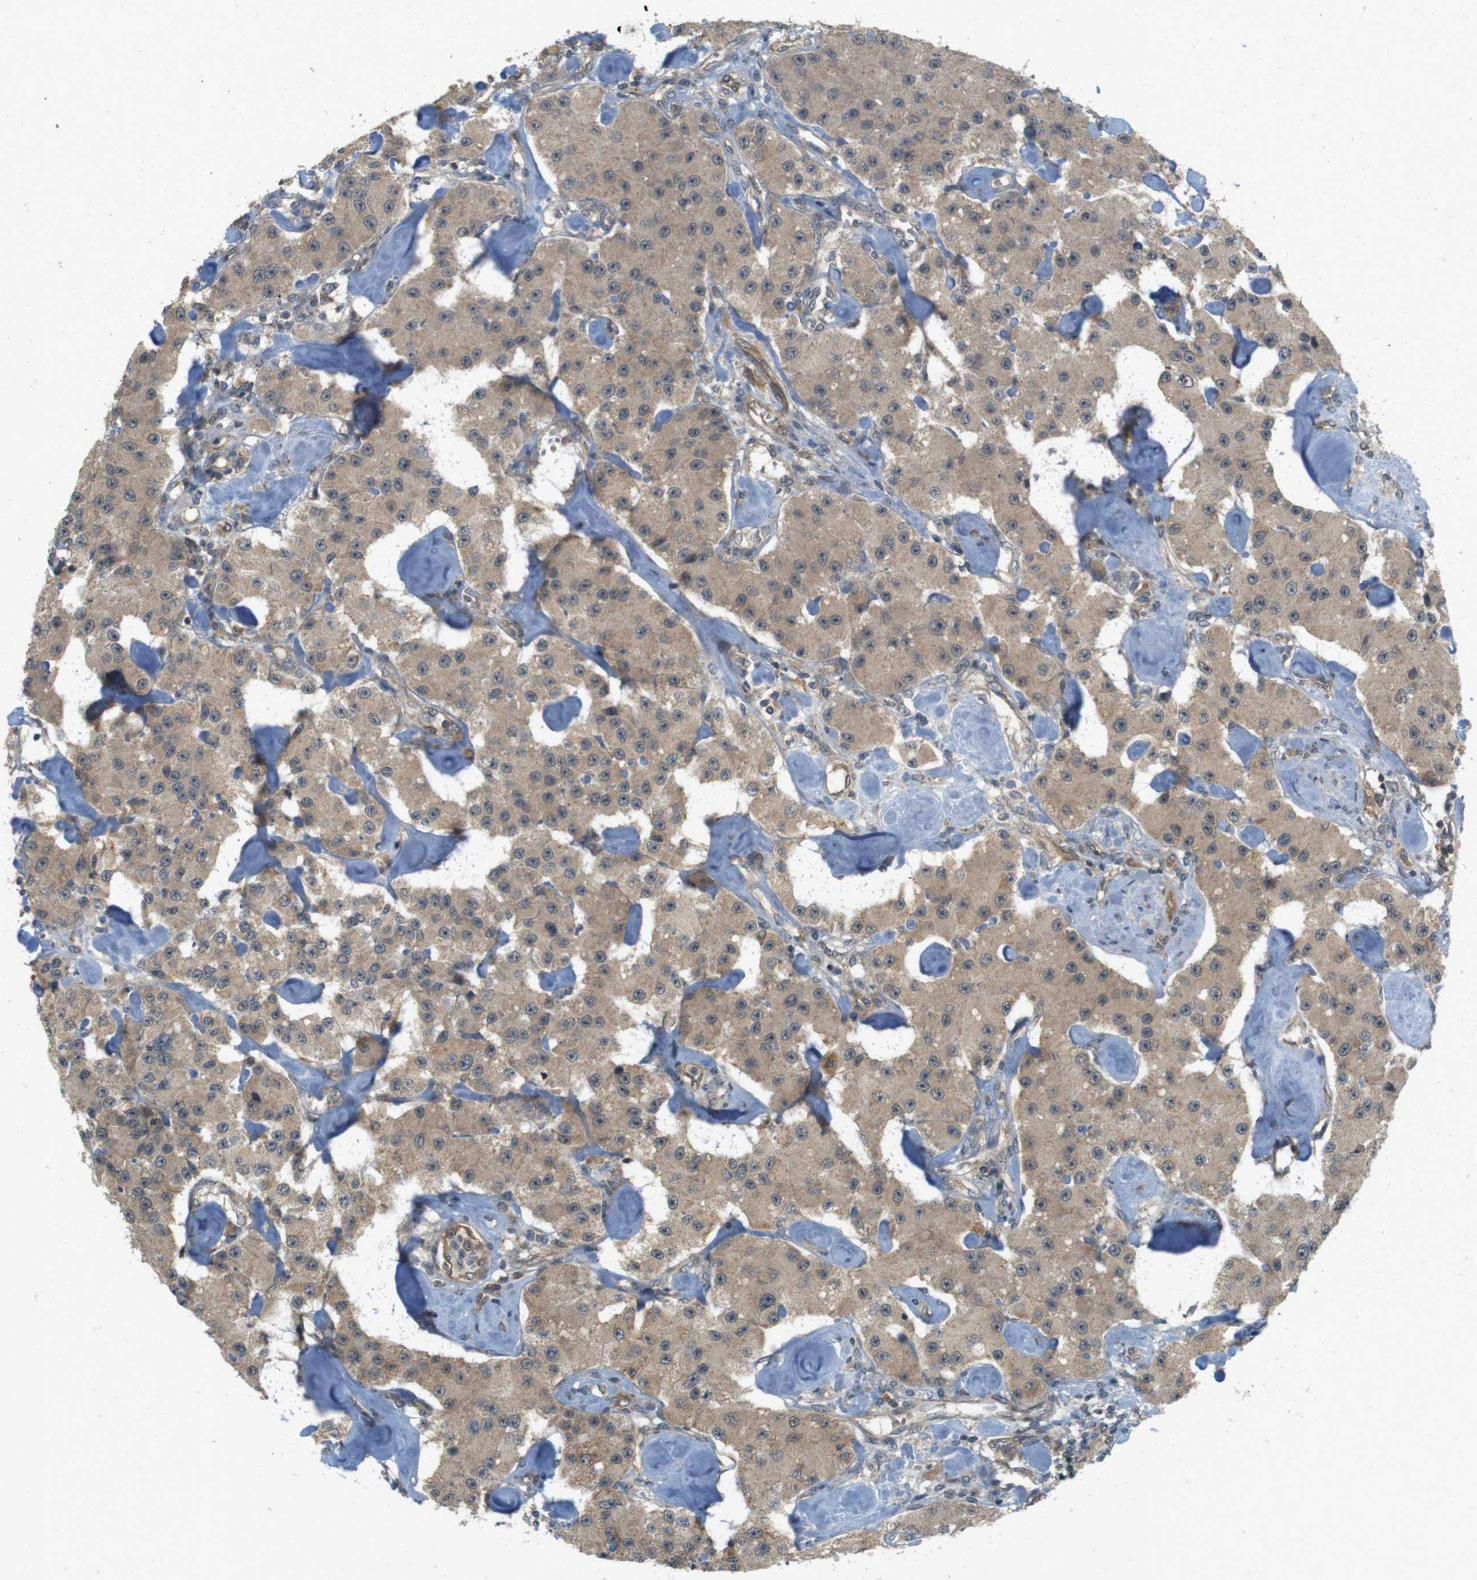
{"staining": {"intensity": "moderate", "quantity": ">75%", "location": "cytoplasmic/membranous"}, "tissue": "carcinoid", "cell_type": "Tumor cells", "image_type": "cancer", "snomed": [{"axis": "morphology", "description": "Carcinoid, malignant, NOS"}, {"axis": "topography", "description": "Pancreas"}], "caption": "Immunohistochemistry staining of carcinoid, which displays medium levels of moderate cytoplasmic/membranous positivity in about >75% of tumor cells indicating moderate cytoplasmic/membranous protein staining. The staining was performed using DAB (3,3'-diaminobenzidine) (brown) for protein detection and nuclei were counterstained in hematoxylin (blue).", "gene": "RNF130", "patient": {"sex": "male", "age": 41}}